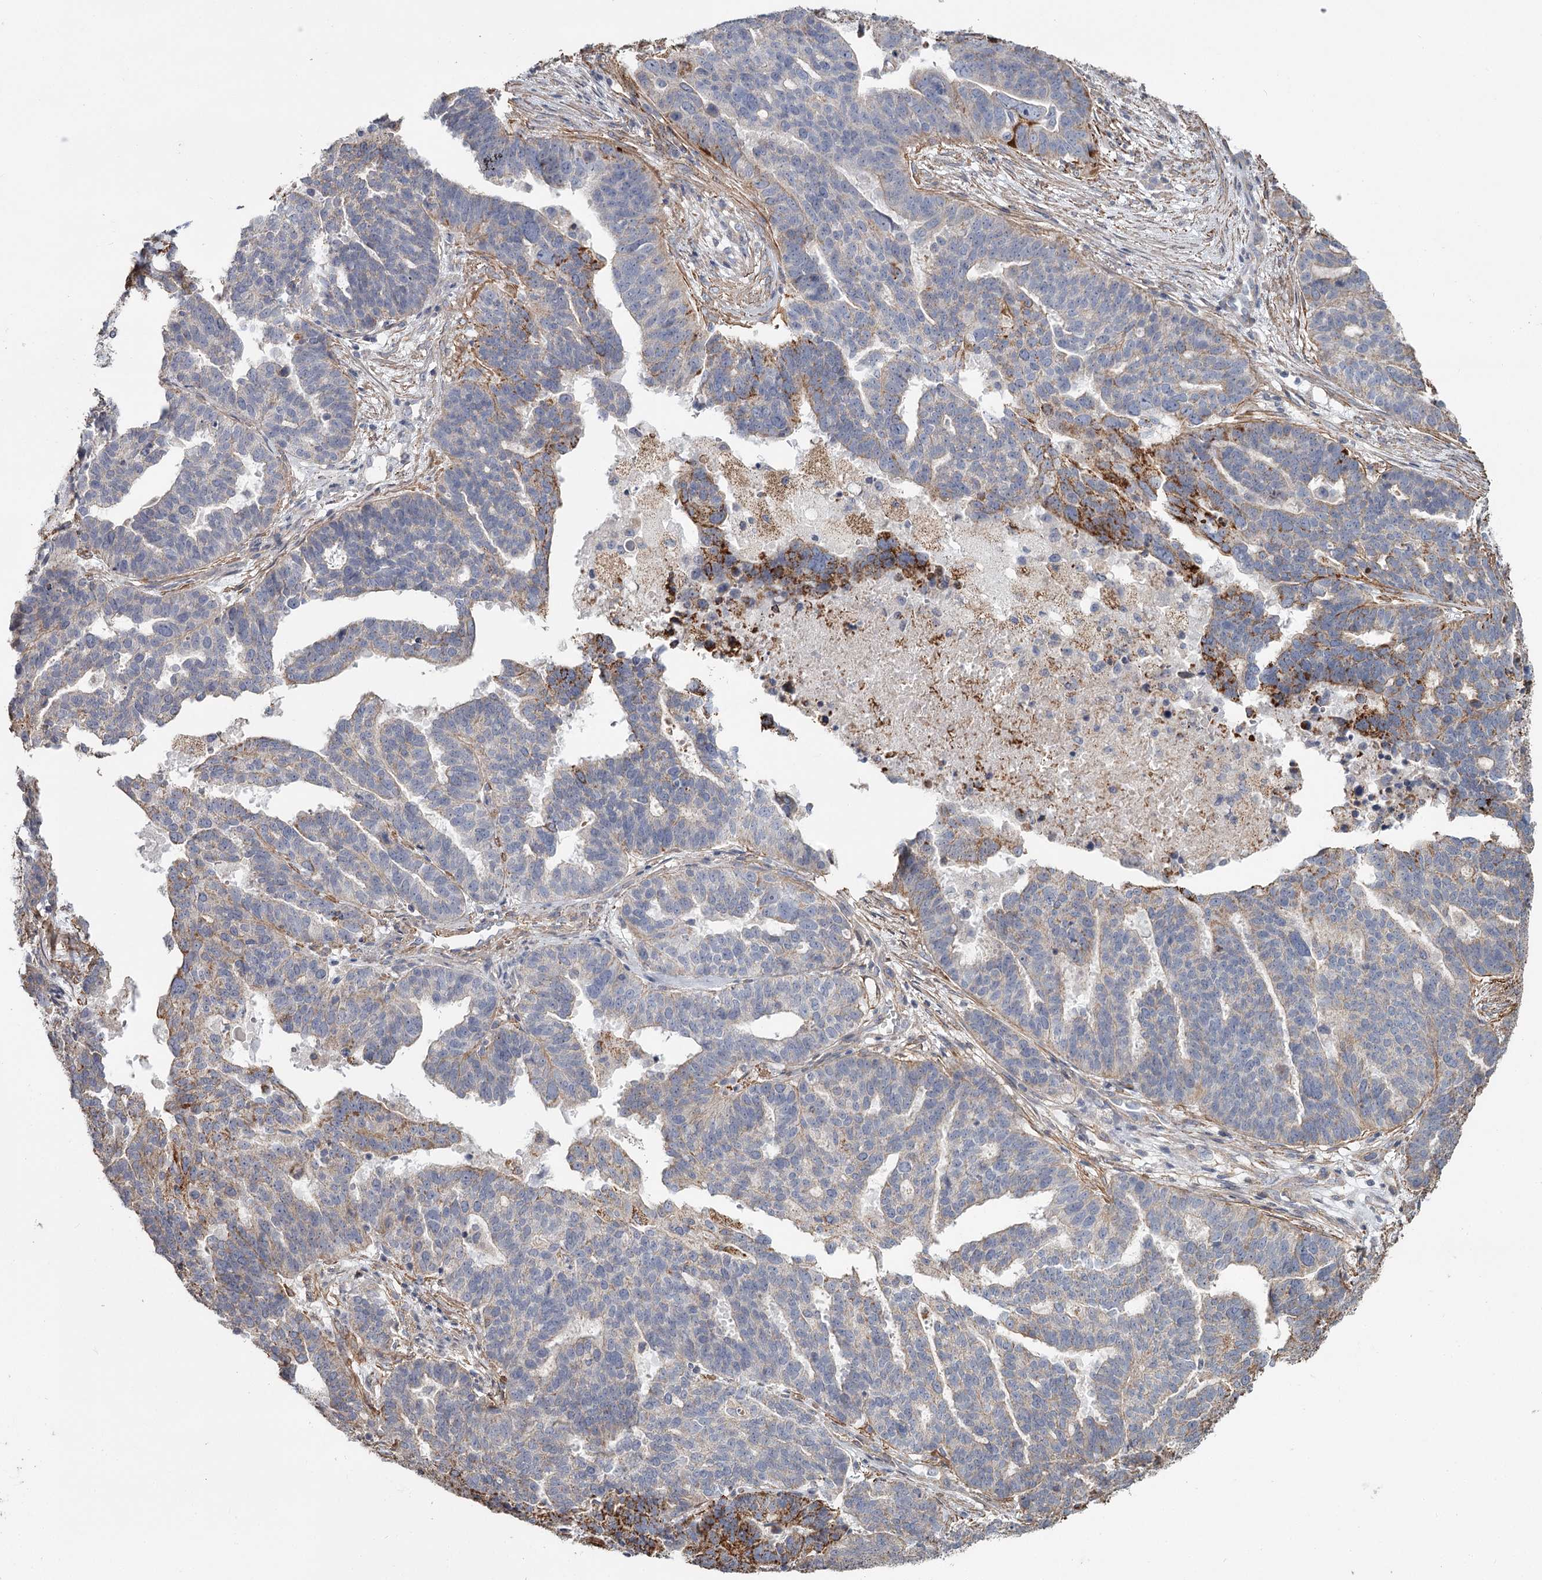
{"staining": {"intensity": "negative", "quantity": "none", "location": "none"}, "tissue": "ovarian cancer", "cell_type": "Tumor cells", "image_type": "cancer", "snomed": [{"axis": "morphology", "description": "Cystadenocarcinoma, serous, NOS"}, {"axis": "topography", "description": "Ovary"}], "caption": "Tumor cells are negative for protein expression in human serous cystadenocarcinoma (ovarian).", "gene": "DHRS9", "patient": {"sex": "female", "age": 59}}